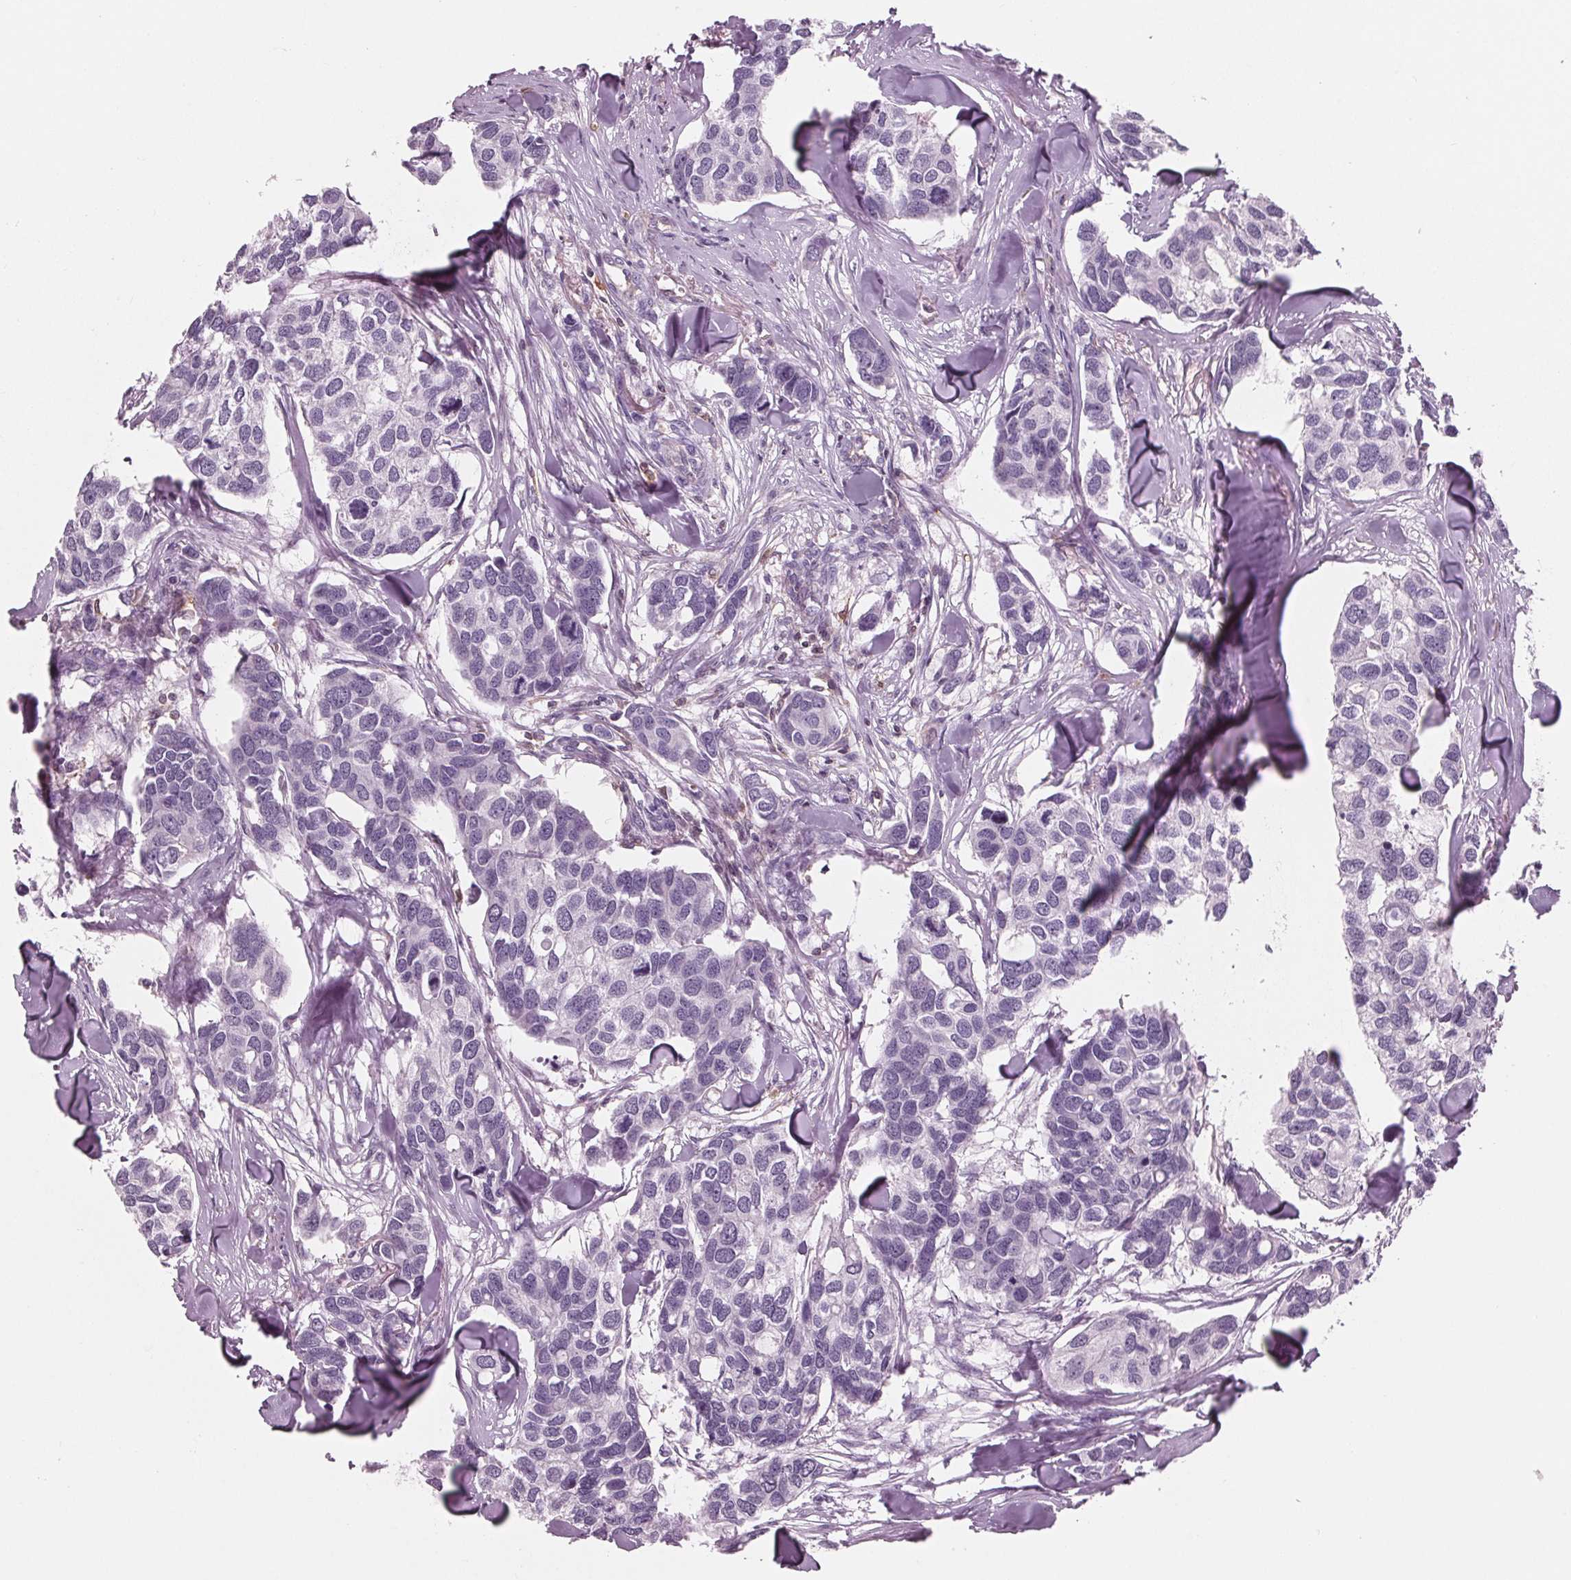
{"staining": {"intensity": "negative", "quantity": "none", "location": "none"}, "tissue": "breast cancer", "cell_type": "Tumor cells", "image_type": "cancer", "snomed": [{"axis": "morphology", "description": "Duct carcinoma"}, {"axis": "topography", "description": "Breast"}], "caption": "Breast cancer was stained to show a protein in brown. There is no significant positivity in tumor cells. (DAB immunohistochemistry with hematoxylin counter stain).", "gene": "ARHGAP25", "patient": {"sex": "female", "age": 83}}